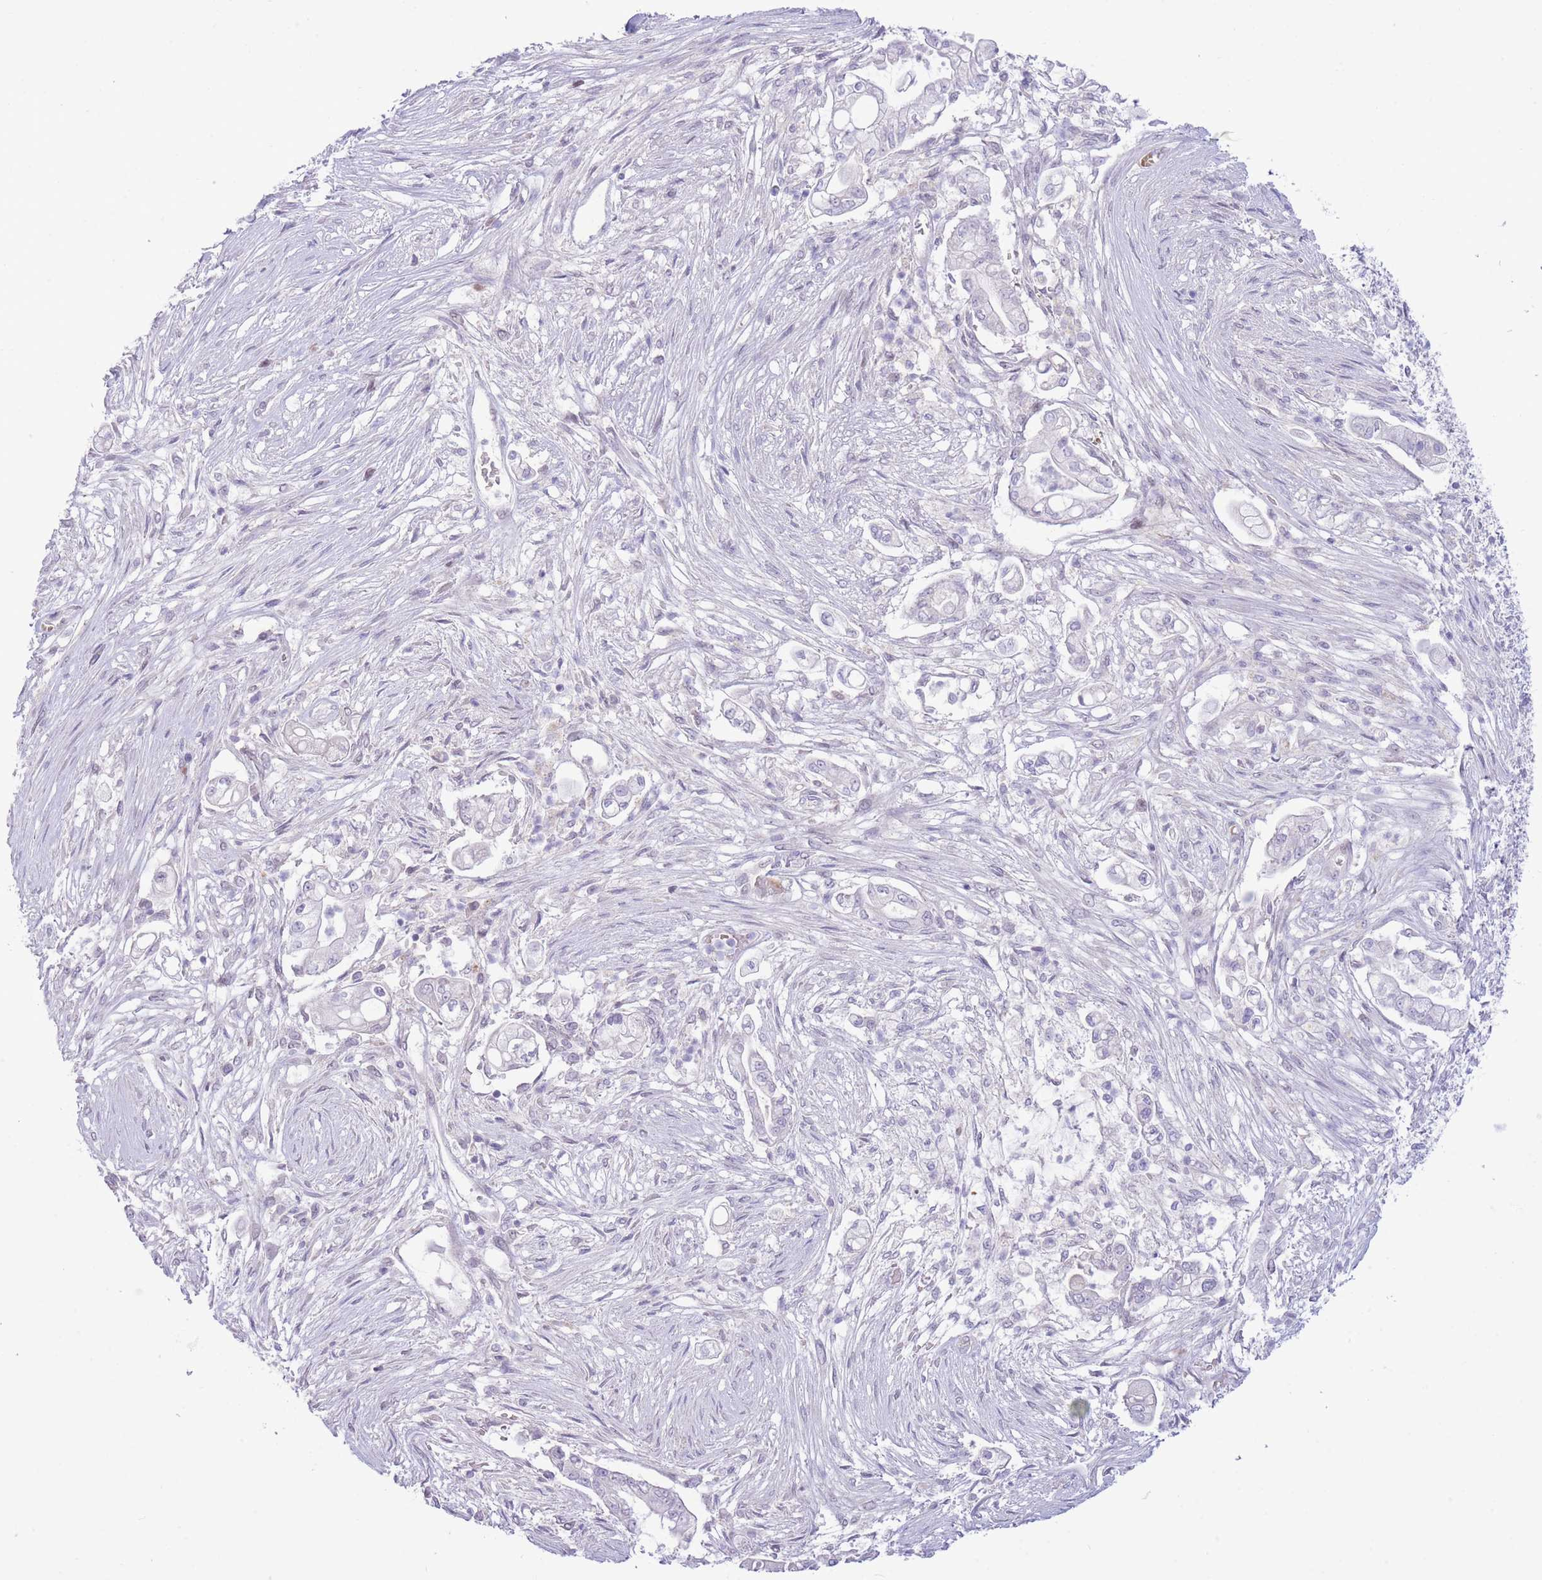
{"staining": {"intensity": "negative", "quantity": "none", "location": "none"}, "tissue": "pancreatic cancer", "cell_type": "Tumor cells", "image_type": "cancer", "snomed": [{"axis": "morphology", "description": "Adenocarcinoma, NOS"}, {"axis": "topography", "description": "Pancreas"}], "caption": "An image of adenocarcinoma (pancreatic) stained for a protein displays no brown staining in tumor cells. Brightfield microscopy of immunohistochemistry stained with DAB (brown) and hematoxylin (blue), captured at high magnification.", "gene": "FBXO46", "patient": {"sex": "female", "age": 69}}